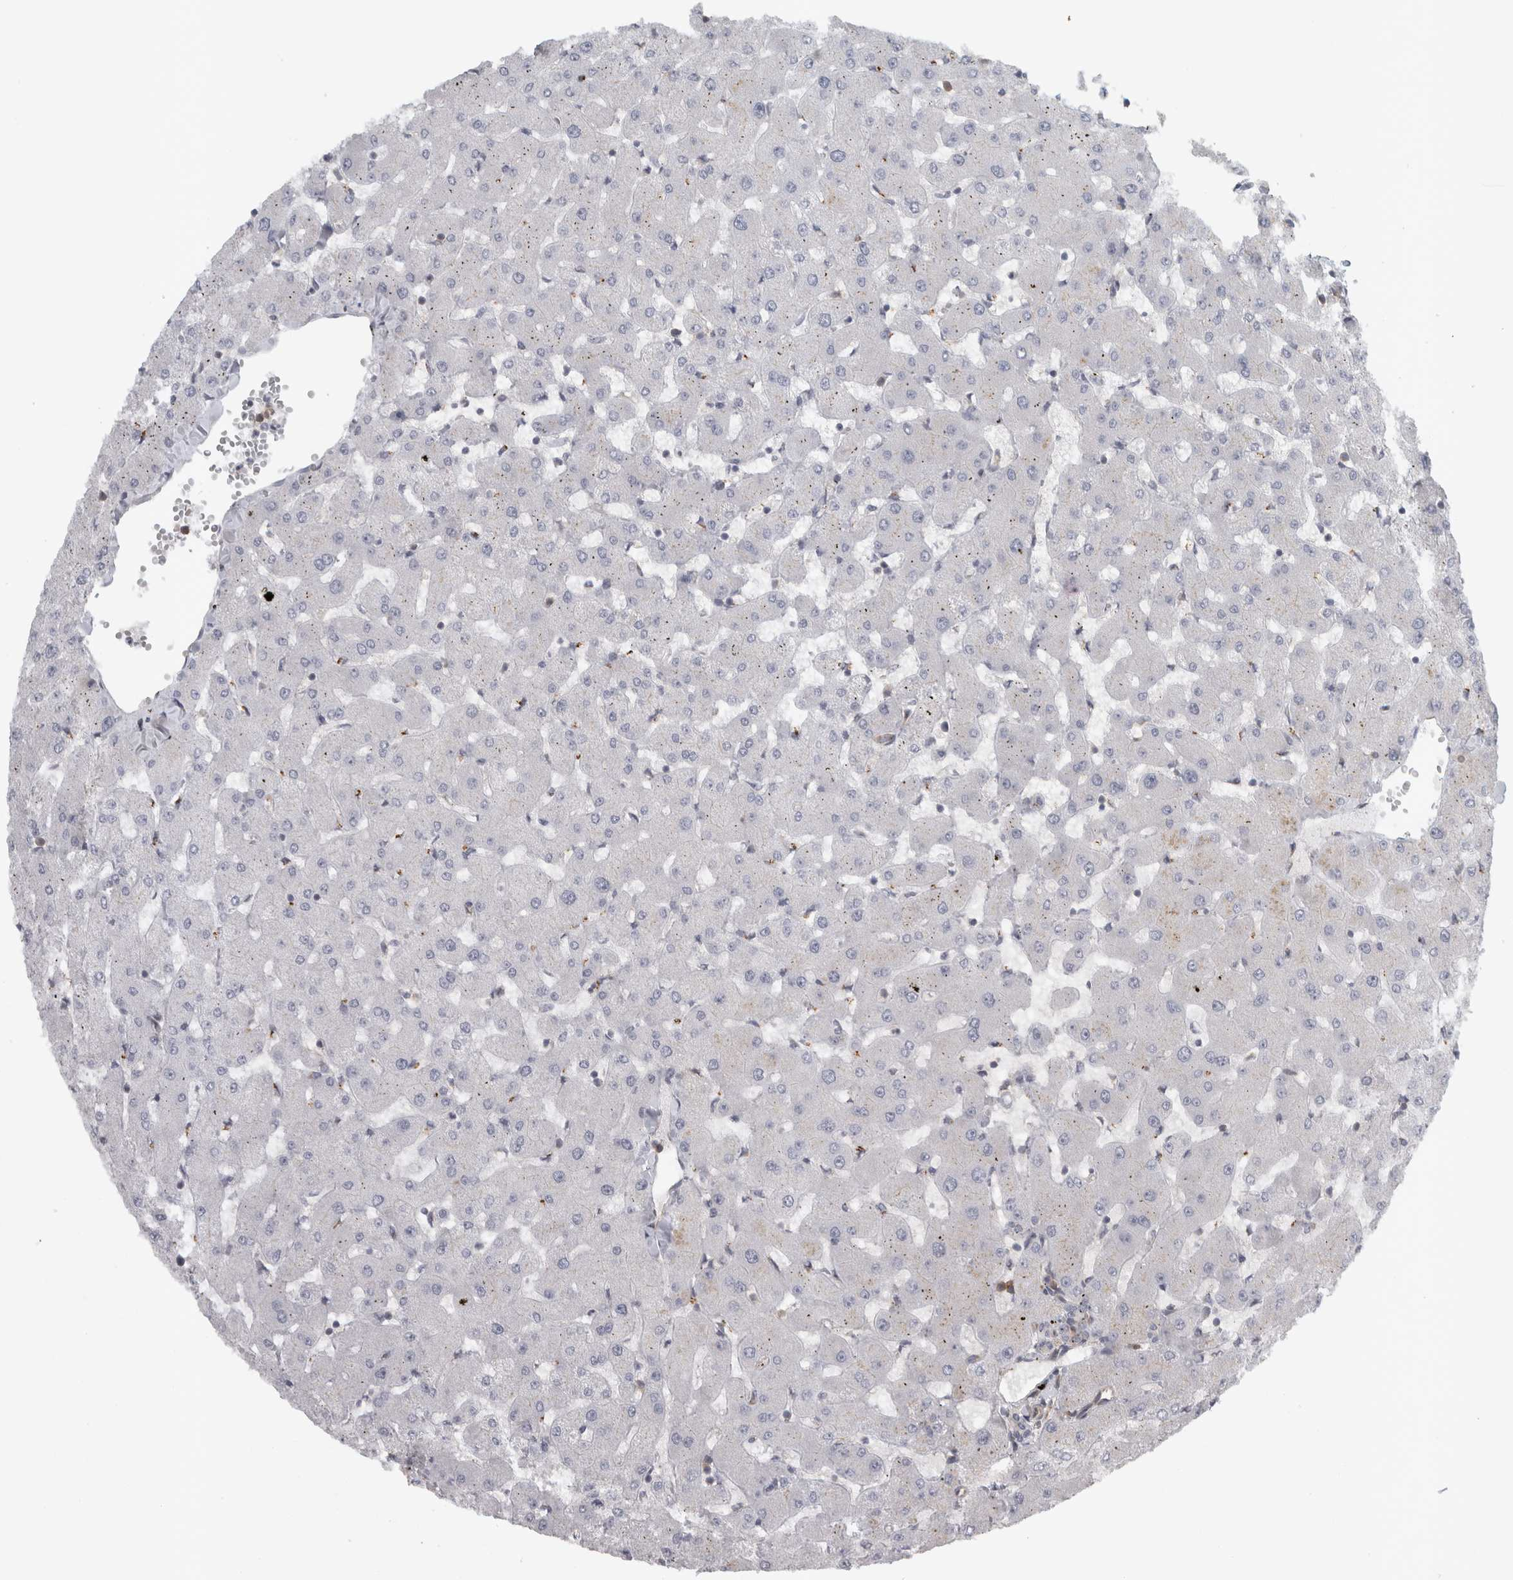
{"staining": {"intensity": "negative", "quantity": "none", "location": "none"}, "tissue": "liver", "cell_type": "Cholangiocytes", "image_type": "normal", "snomed": [{"axis": "morphology", "description": "Normal tissue, NOS"}, {"axis": "topography", "description": "Liver"}], "caption": "This is a micrograph of immunohistochemistry (IHC) staining of benign liver, which shows no positivity in cholangiocytes. (Brightfield microscopy of DAB IHC at high magnification).", "gene": "PEX6", "patient": {"sex": "female", "age": 63}}